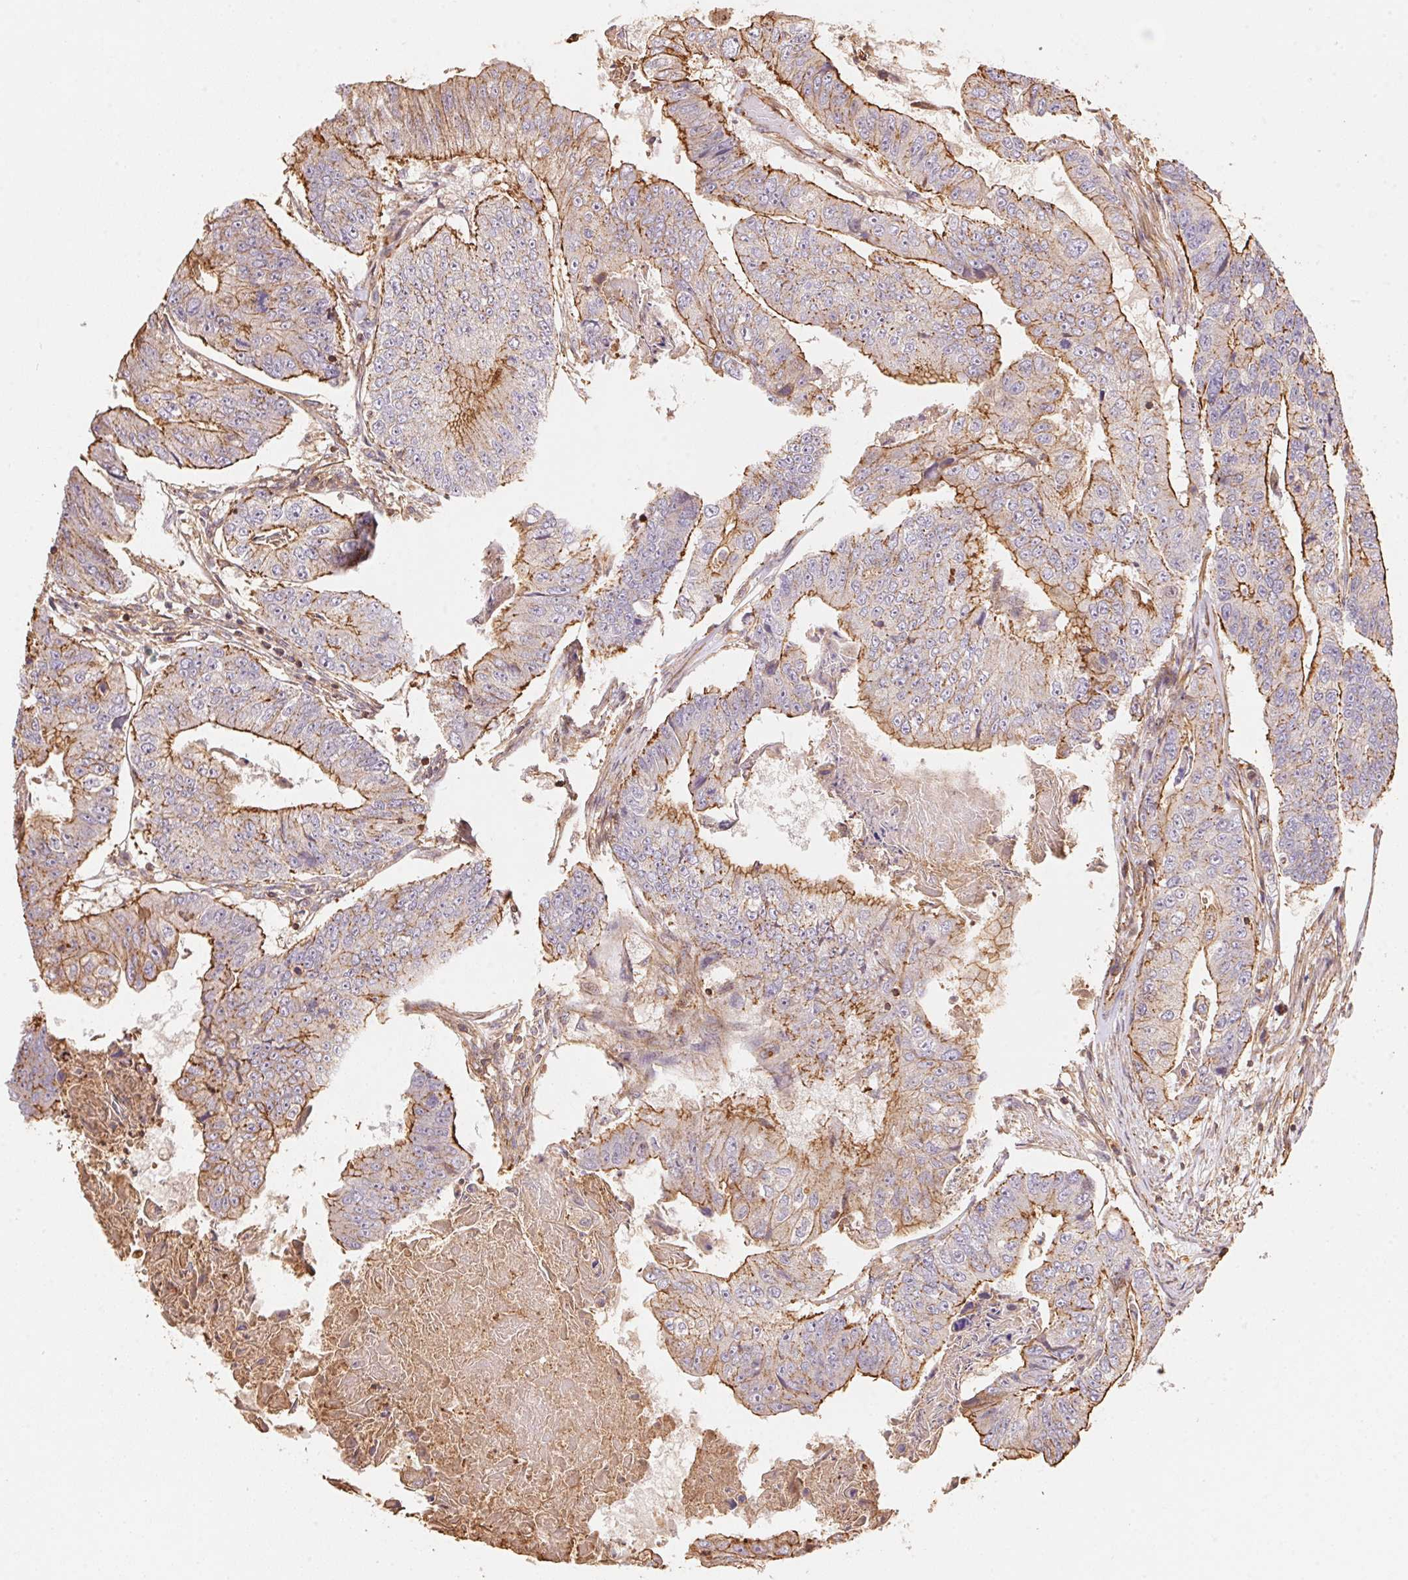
{"staining": {"intensity": "moderate", "quantity": "25%-75%", "location": "cytoplasmic/membranous"}, "tissue": "colorectal cancer", "cell_type": "Tumor cells", "image_type": "cancer", "snomed": [{"axis": "morphology", "description": "Adenocarcinoma, NOS"}, {"axis": "topography", "description": "Colon"}], "caption": "Brown immunohistochemical staining in human adenocarcinoma (colorectal) shows moderate cytoplasmic/membranous staining in about 25%-75% of tumor cells.", "gene": "FRAS1", "patient": {"sex": "female", "age": 67}}